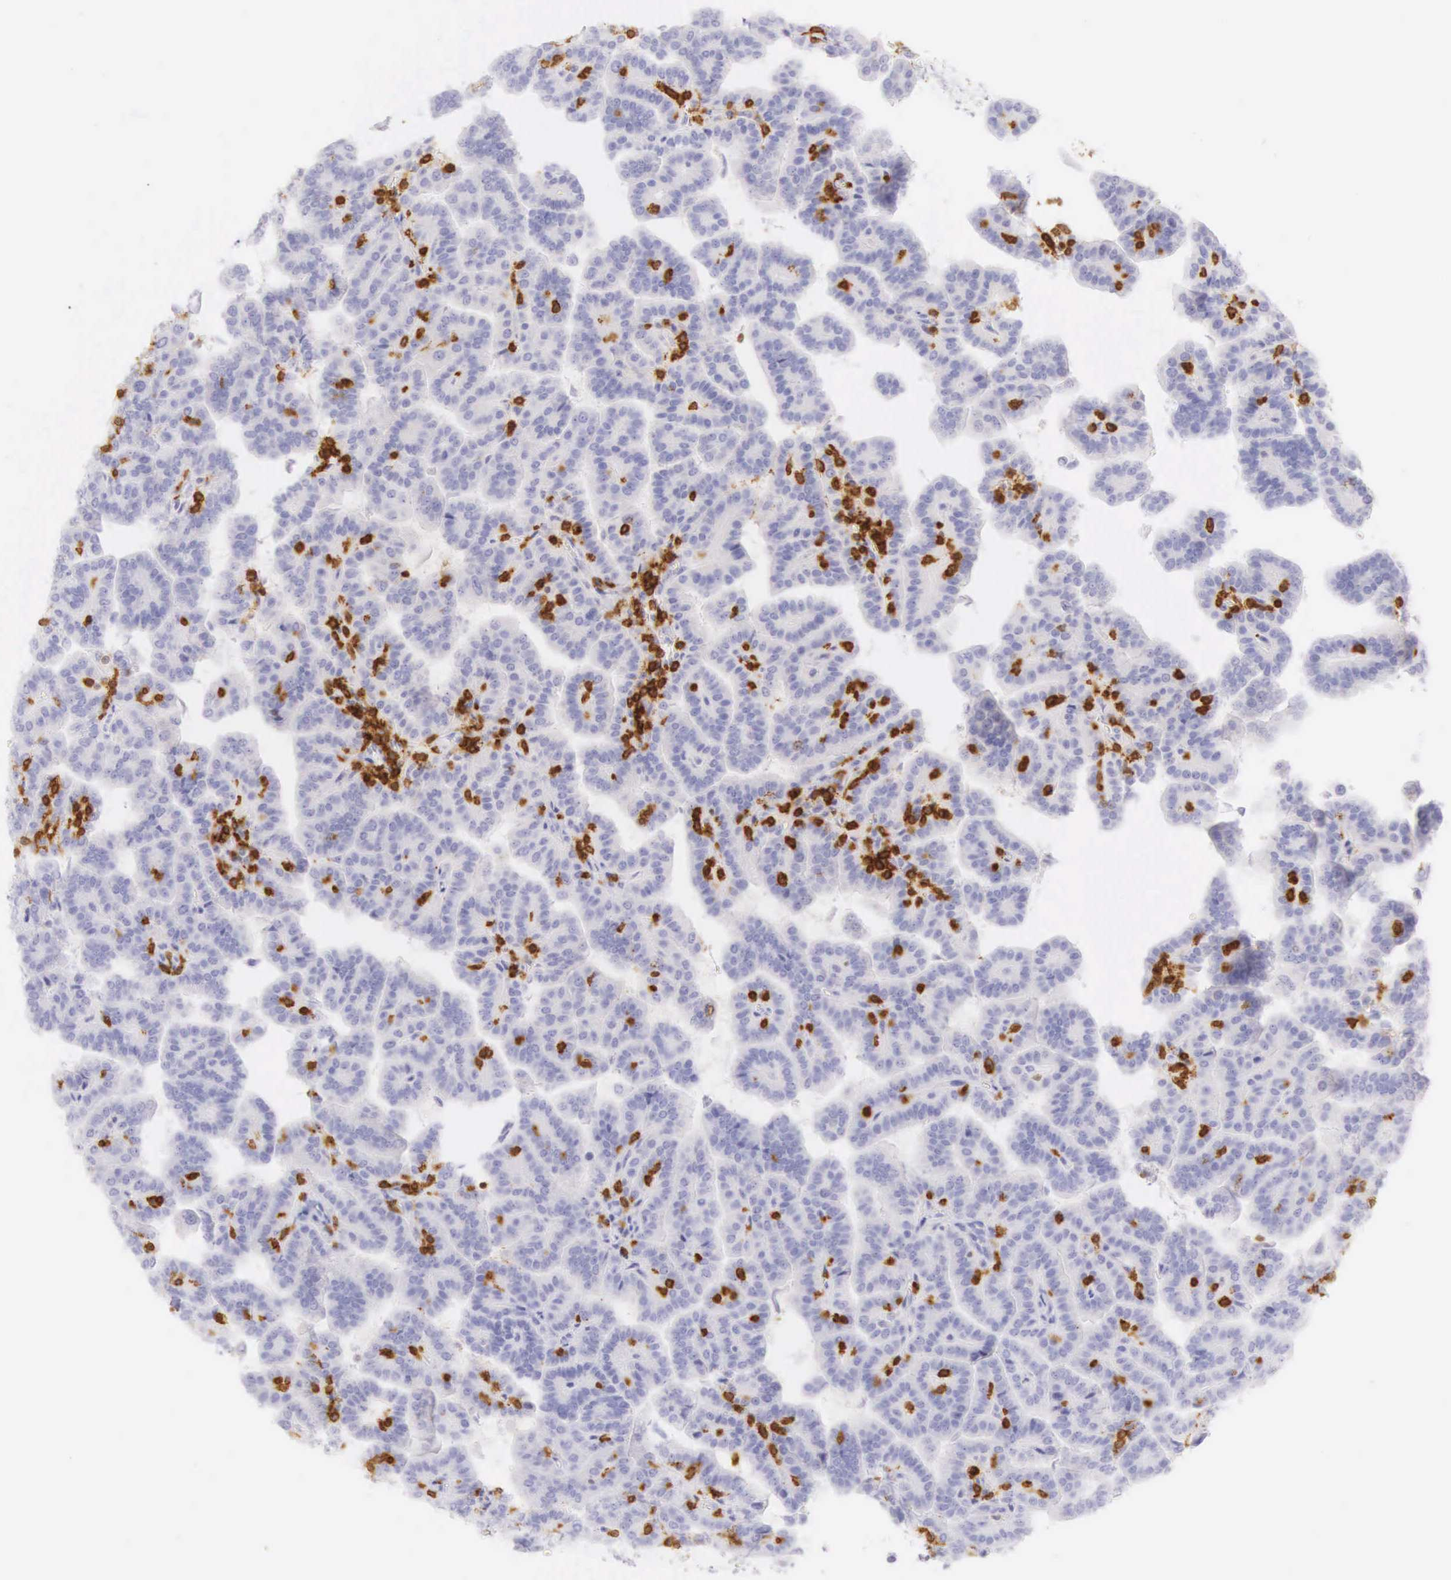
{"staining": {"intensity": "negative", "quantity": "none", "location": "none"}, "tissue": "renal cancer", "cell_type": "Tumor cells", "image_type": "cancer", "snomed": [{"axis": "morphology", "description": "Adenocarcinoma, NOS"}, {"axis": "topography", "description": "Kidney"}], "caption": "The micrograph exhibits no staining of tumor cells in adenocarcinoma (renal).", "gene": "CD3E", "patient": {"sex": "male", "age": 61}}